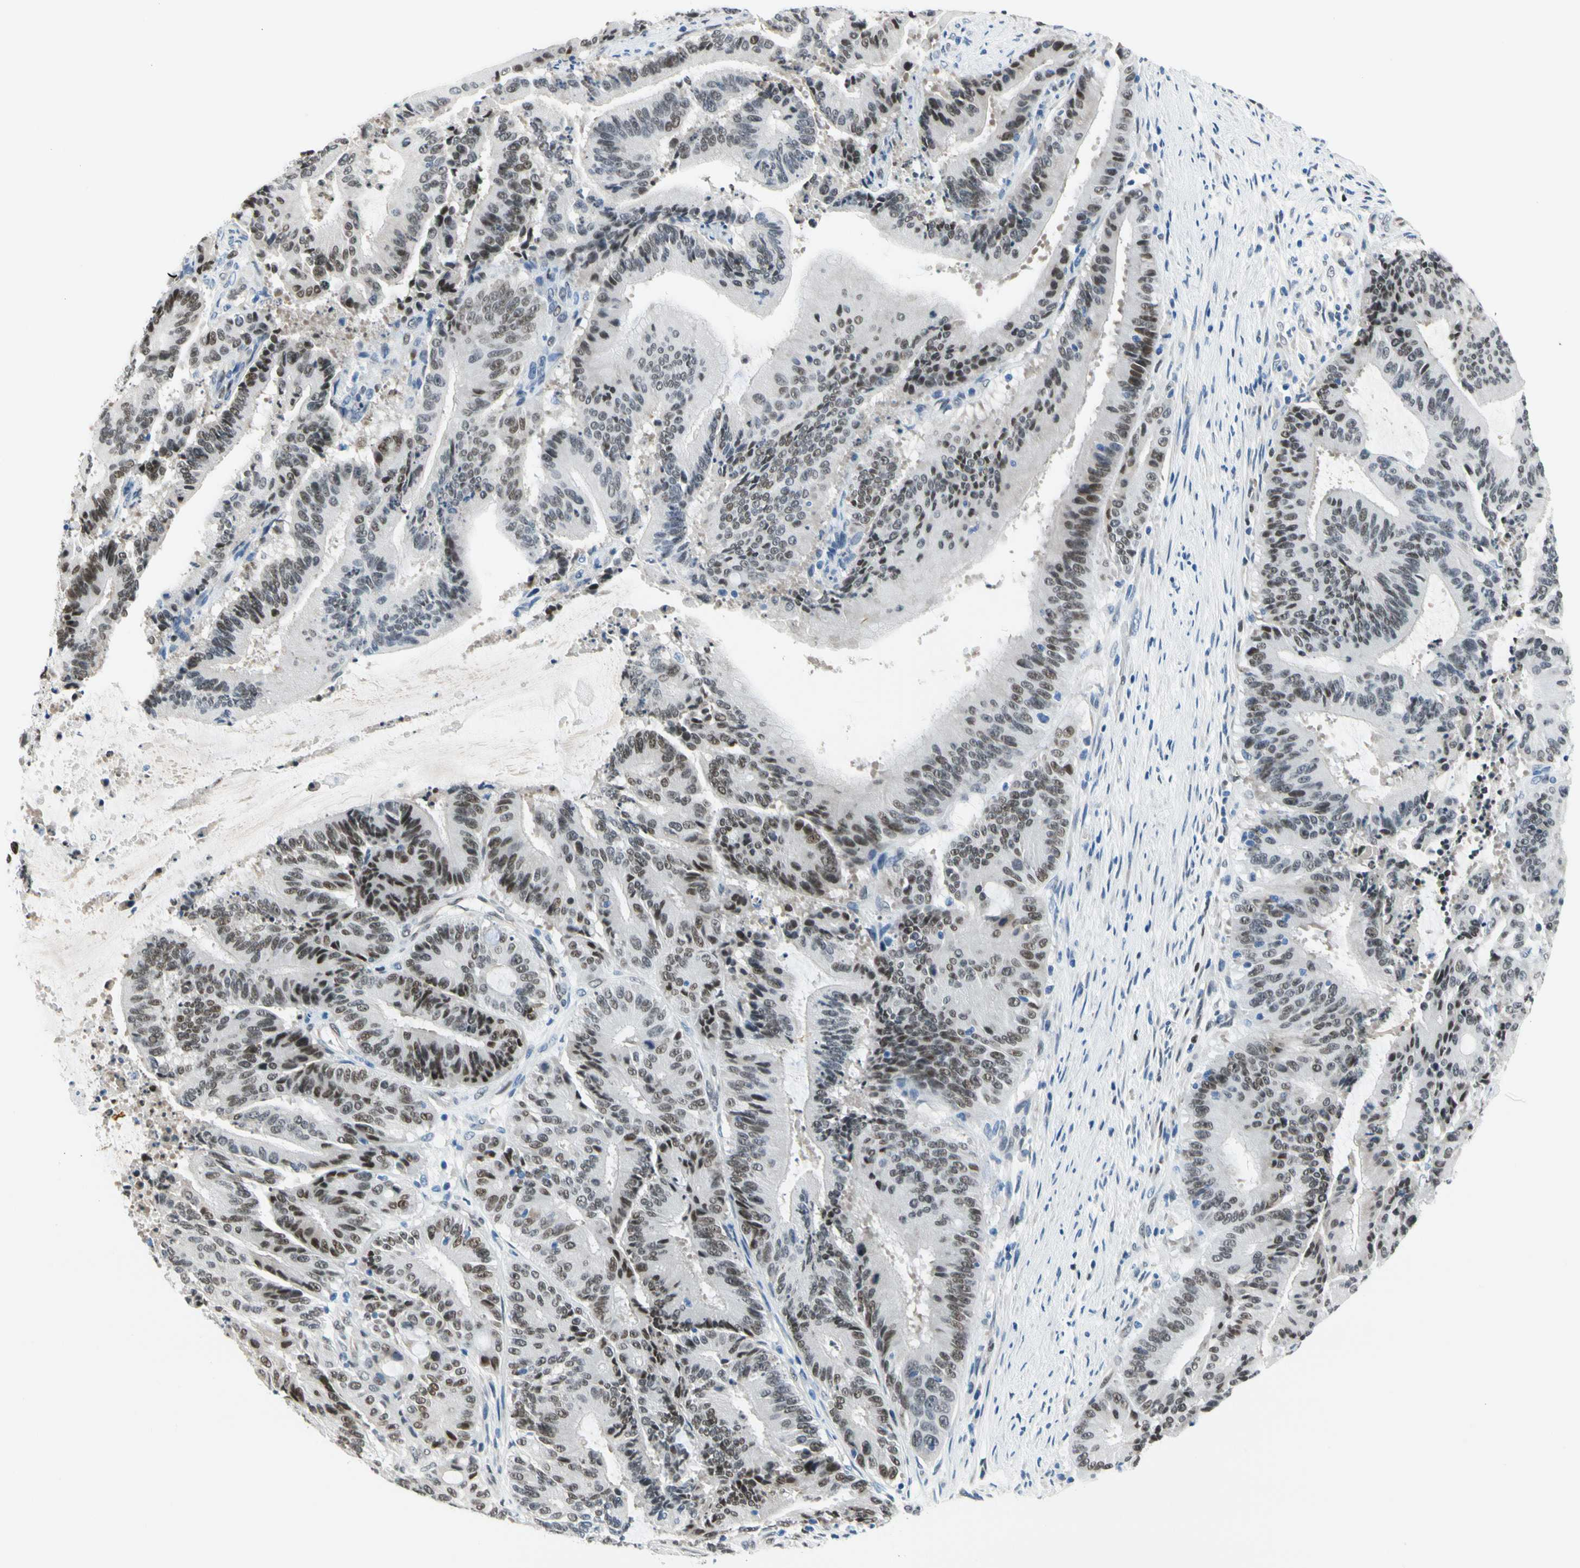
{"staining": {"intensity": "moderate", "quantity": ">75%", "location": "nuclear"}, "tissue": "liver cancer", "cell_type": "Tumor cells", "image_type": "cancer", "snomed": [{"axis": "morphology", "description": "Cholangiocarcinoma"}, {"axis": "topography", "description": "Liver"}], "caption": "Protein expression analysis of liver cholangiocarcinoma displays moderate nuclear staining in about >75% of tumor cells. The protein of interest is stained brown, and the nuclei are stained in blue (DAB (3,3'-diaminobenzidine) IHC with brightfield microscopy, high magnification).", "gene": "NFIA", "patient": {"sex": "female", "age": 73}}